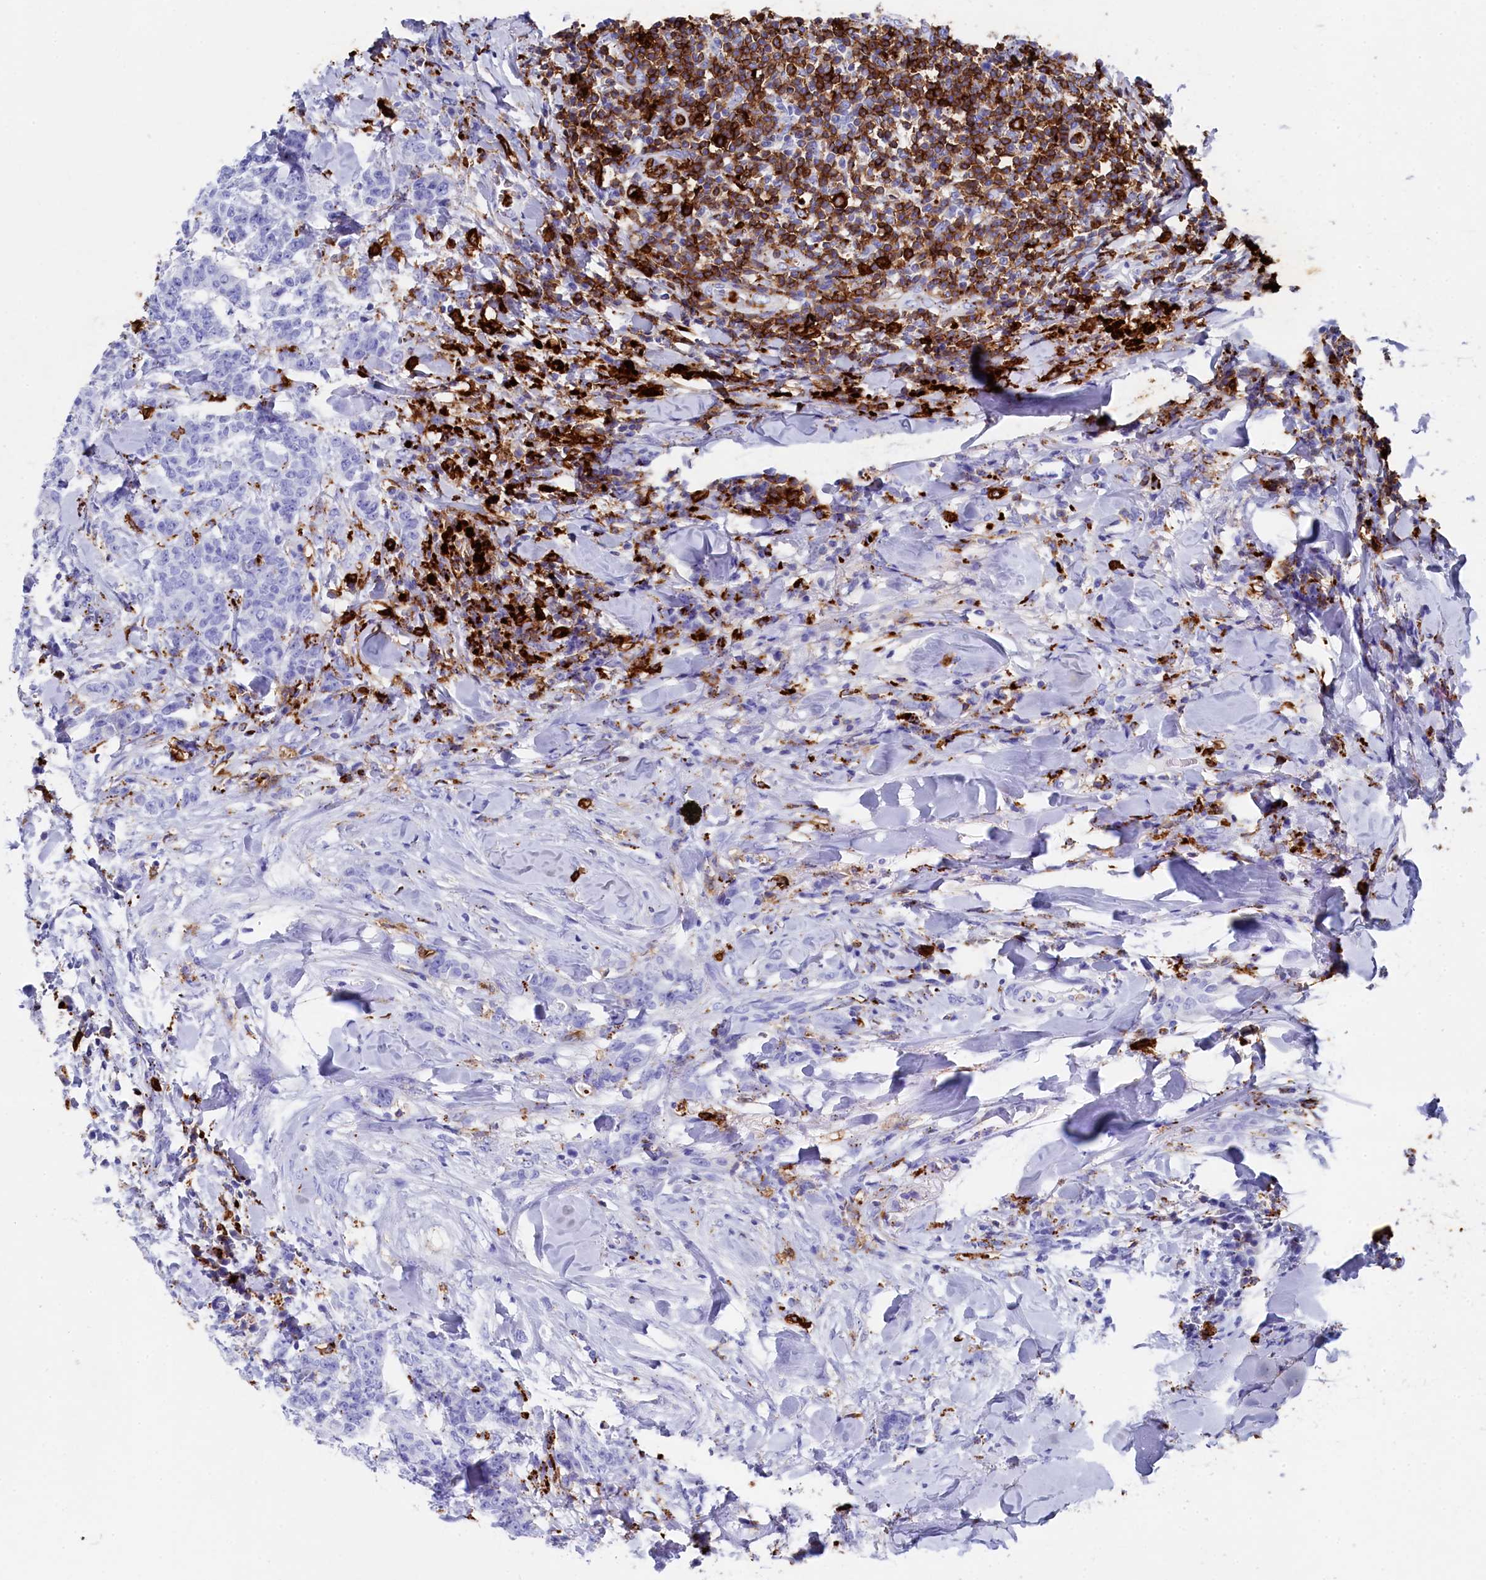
{"staining": {"intensity": "negative", "quantity": "none", "location": "none"}, "tissue": "breast cancer", "cell_type": "Tumor cells", "image_type": "cancer", "snomed": [{"axis": "morphology", "description": "Duct carcinoma"}, {"axis": "topography", "description": "Breast"}], "caption": "IHC micrograph of breast intraductal carcinoma stained for a protein (brown), which exhibits no positivity in tumor cells.", "gene": "PLAC8", "patient": {"sex": "female", "age": 40}}